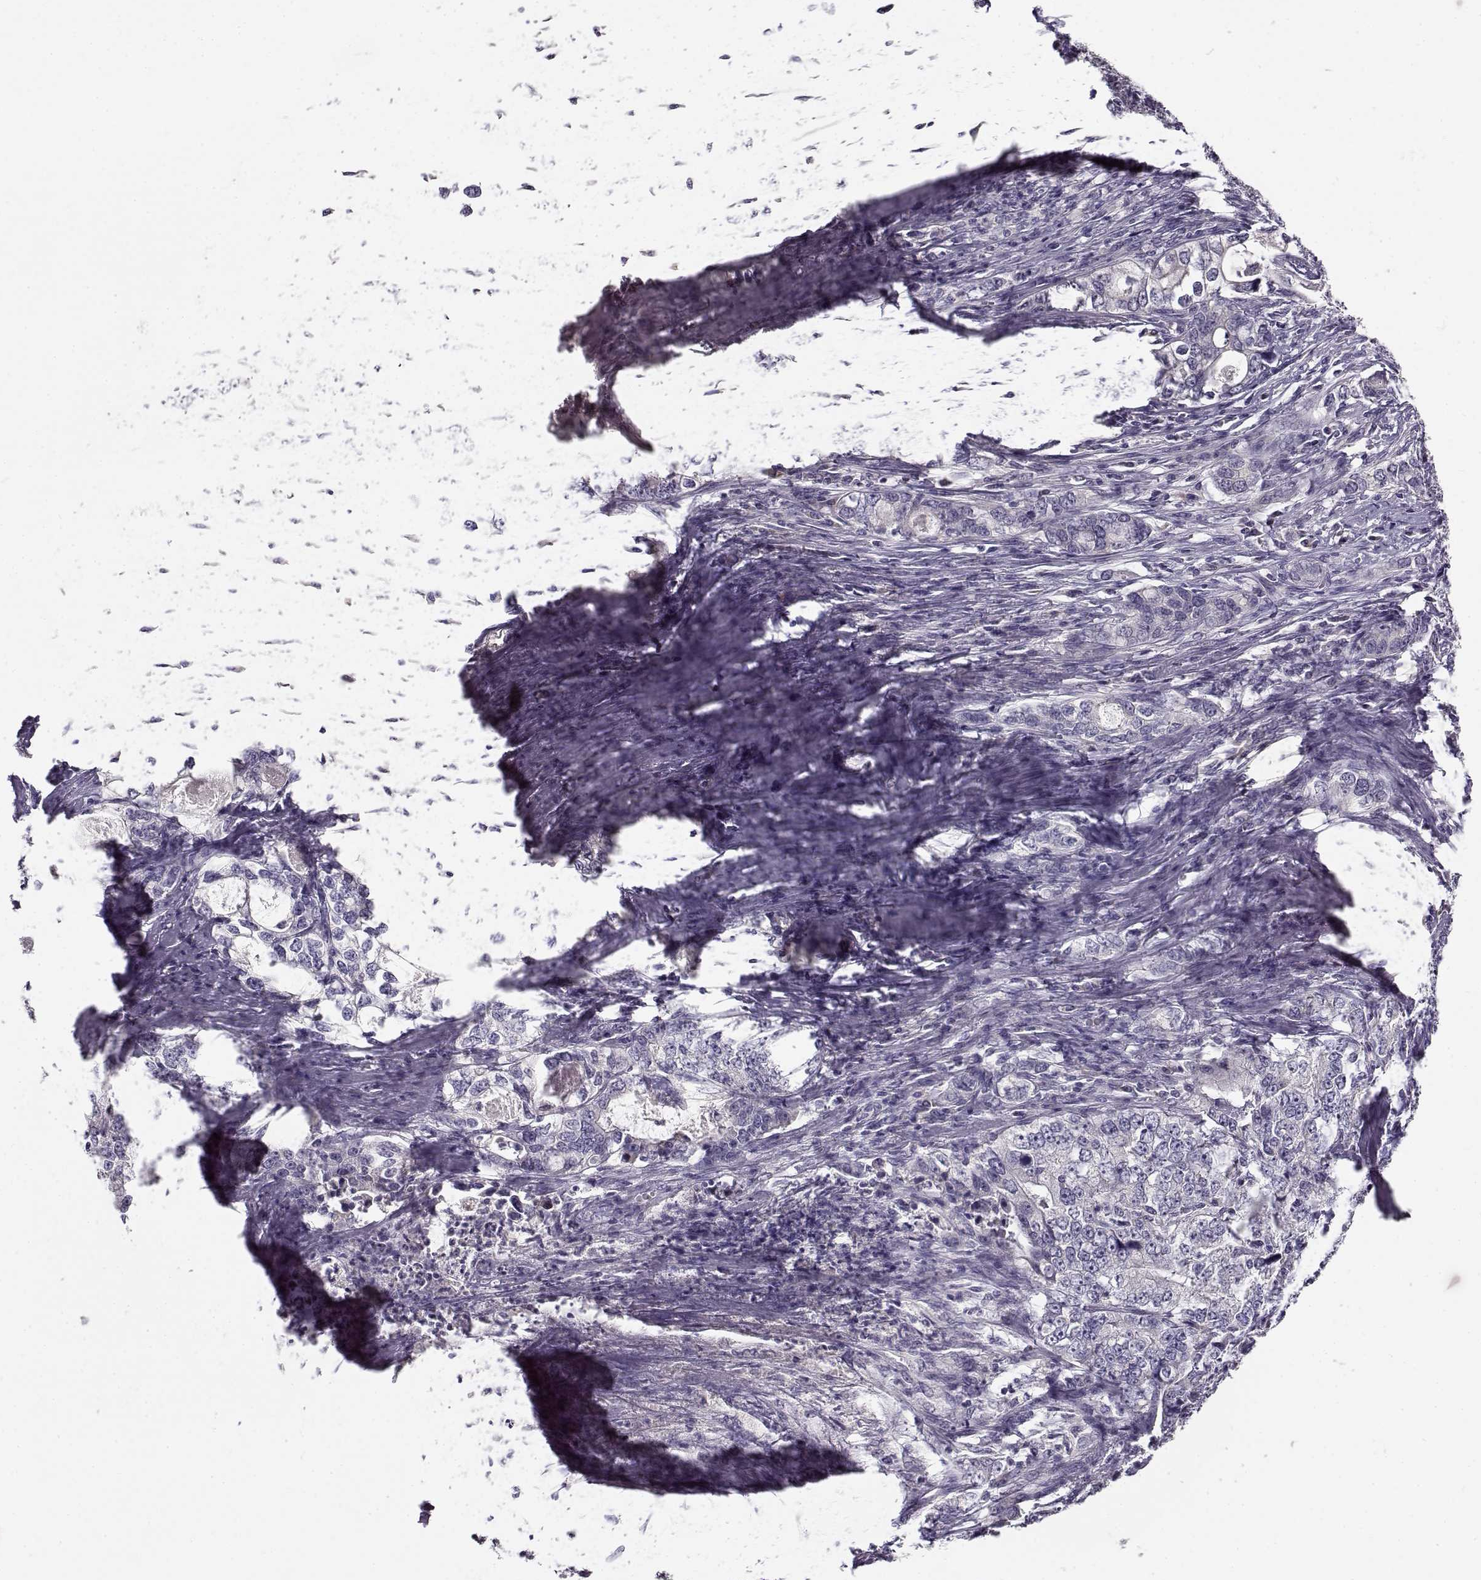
{"staining": {"intensity": "negative", "quantity": "none", "location": "none"}, "tissue": "stomach cancer", "cell_type": "Tumor cells", "image_type": "cancer", "snomed": [{"axis": "morphology", "description": "Adenocarcinoma, NOS"}, {"axis": "topography", "description": "Stomach, lower"}], "caption": "Human stomach adenocarcinoma stained for a protein using immunohistochemistry (IHC) exhibits no positivity in tumor cells.", "gene": "TMEM145", "patient": {"sex": "female", "age": 72}}